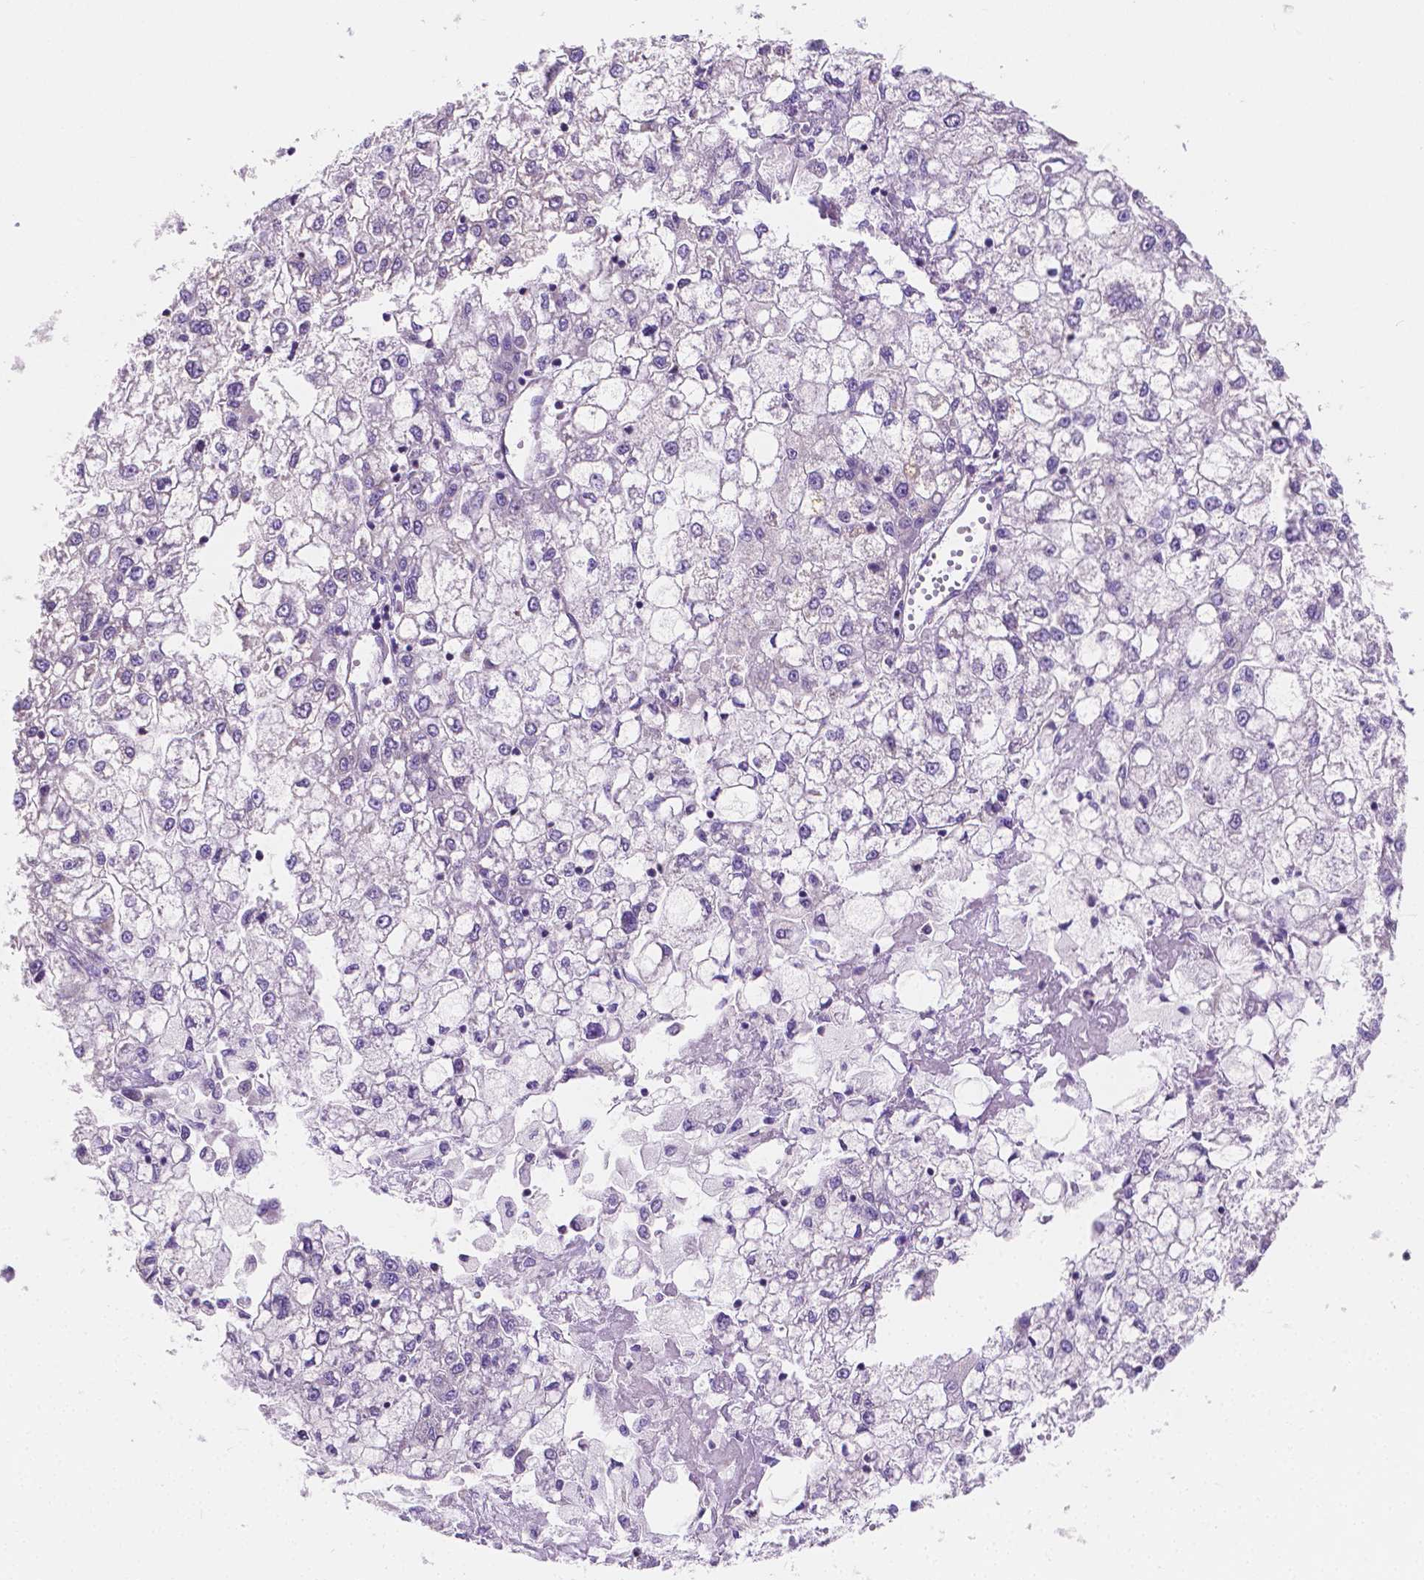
{"staining": {"intensity": "negative", "quantity": "none", "location": "none"}, "tissue": "liver cancer", "cell_type": "Tumor cells", "image_type": "cancer", "snomed": [{"axis": "morphology", "description": "Carcinoma, Hepatocellular, NOS"}, {"axis": "topography", "description": "Liver"}], "caption": "IHC of liver hepatocellular carcinoma reveals no expression in tumor cells. The staining was performed using DAB to visualize the protein expression in brown, while the nuclei were stained in blue with hematoxylin (Magnification: 20x).", "gene": "TMEM130", "patient": {"sex": "male", "age": 40}}